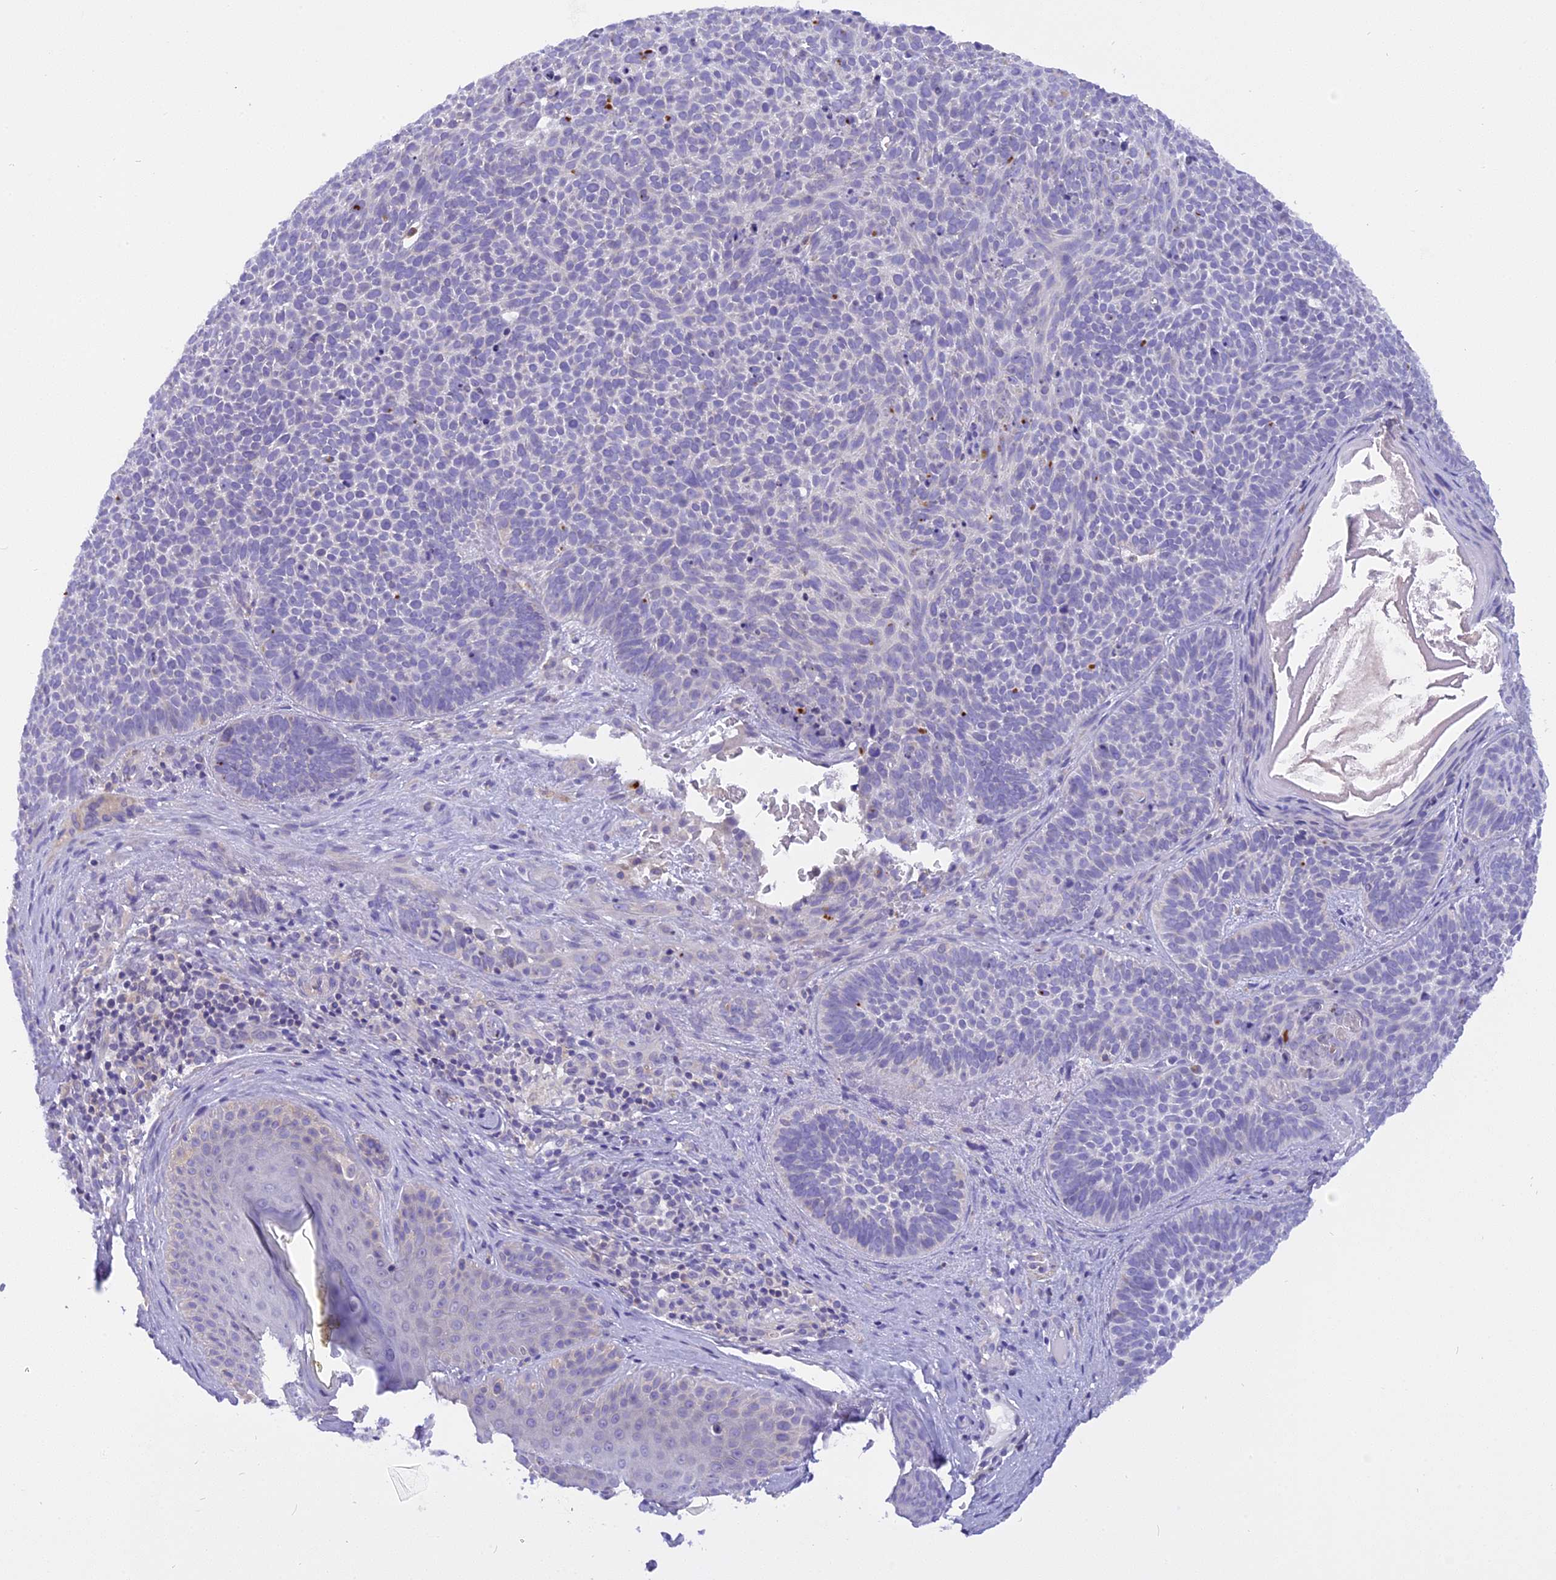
{"staining": {"intensity": "negative", "quantity": "none", "location": "none"}, "tissue": "skin cancer", "cell_type": "Tumor cells", "image_type": "cancer", "snomed": [{"axis": "morphology", "description": "Basal cell carcinoma"}, {"axis": "topography", "description": "Skin"}], "caption": "High magnification brightfield microscopy of skin basal cell carcinoma stained with DAB (3,3'-diaminobenzidine) (brown) and counterstained with hematoxylin (blue): tumor cells show no significant positivity.", "gene": "TRIM3", "patient": {"sex": "male", "age": 85}}